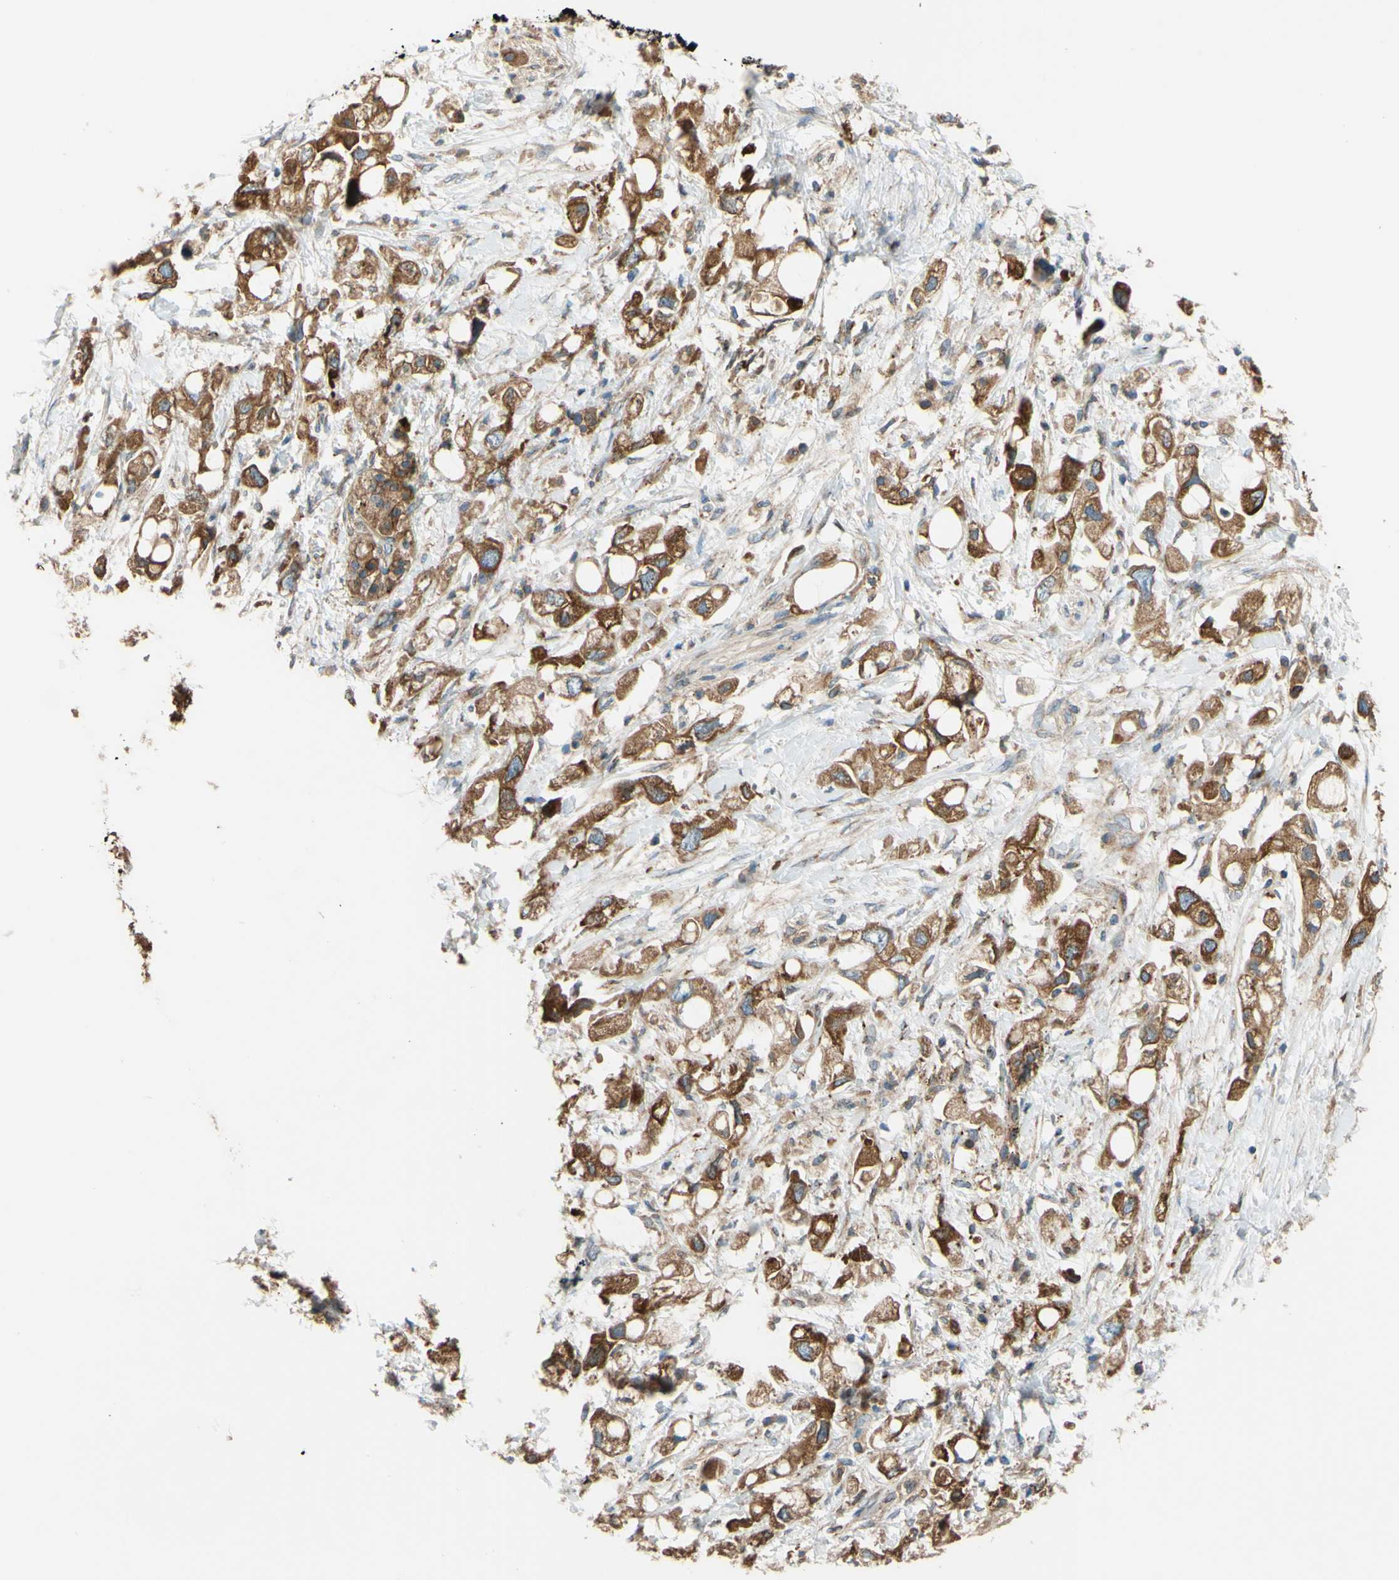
{"staining": {"intensity": "moderate", "quantity": ">75%", "location": "cytoplasmic/membranous"}, "tissue": "pancreatic cancer", "cell_type": "Tumor cells", "image_type": "cancer", "snomed": [{"axis": "morphology", "description": "Adenocarcinoma, NOS"}, {"axis": "topography", "description": "Pancreas"}], "caption": "IHC photomicrograph of human adenocarcinoma (pancreatic) stained for a protein (brown), which displays medium levels of moderate cytoplasmic/membranous staining in about >75% of tumor cells.", "gene": "POR", "patient": {"sex": "female", "age": 56}}